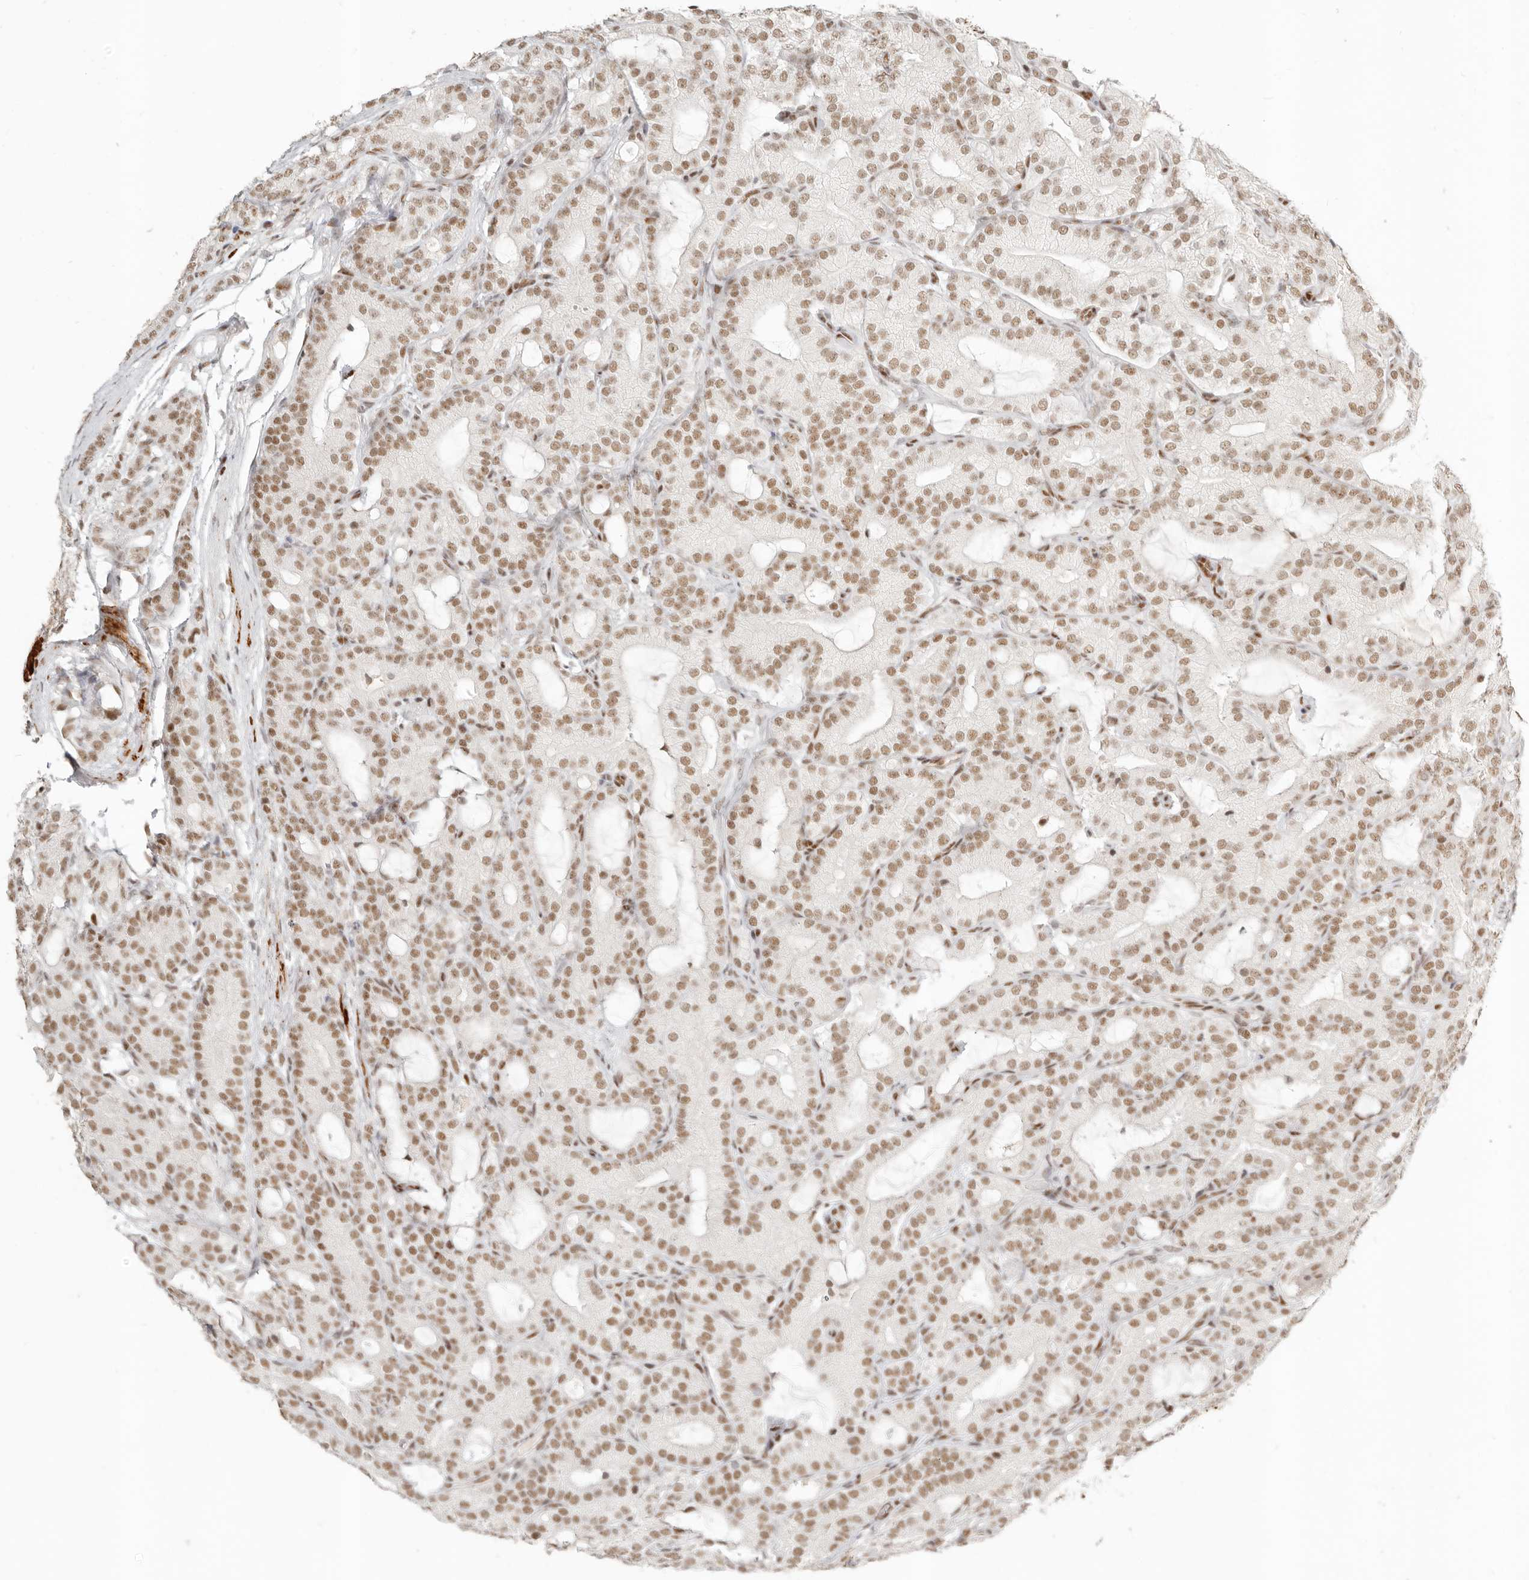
{"staining": {"intensity": "moderate", "quantity": ">75%", "location": "nuclear"}, "tissue": "prostate cancer", "cell_type": "Tumor cells", "image_type": "cancer", "snomed": [{"axis": "morphology", "description": "Adenocarcinoma, High grade"}, {"axis": "topography", "description": "Prostate"}], "caption": "A high-resolution image shows immunohistochemistry staining of adenocarcinoma (high-grade) (prostate), which displays moderate nuclear staining in about >75% of tumor cells.", "gene": "GABPA", "patient": {"sex": "male", "age": 57}}